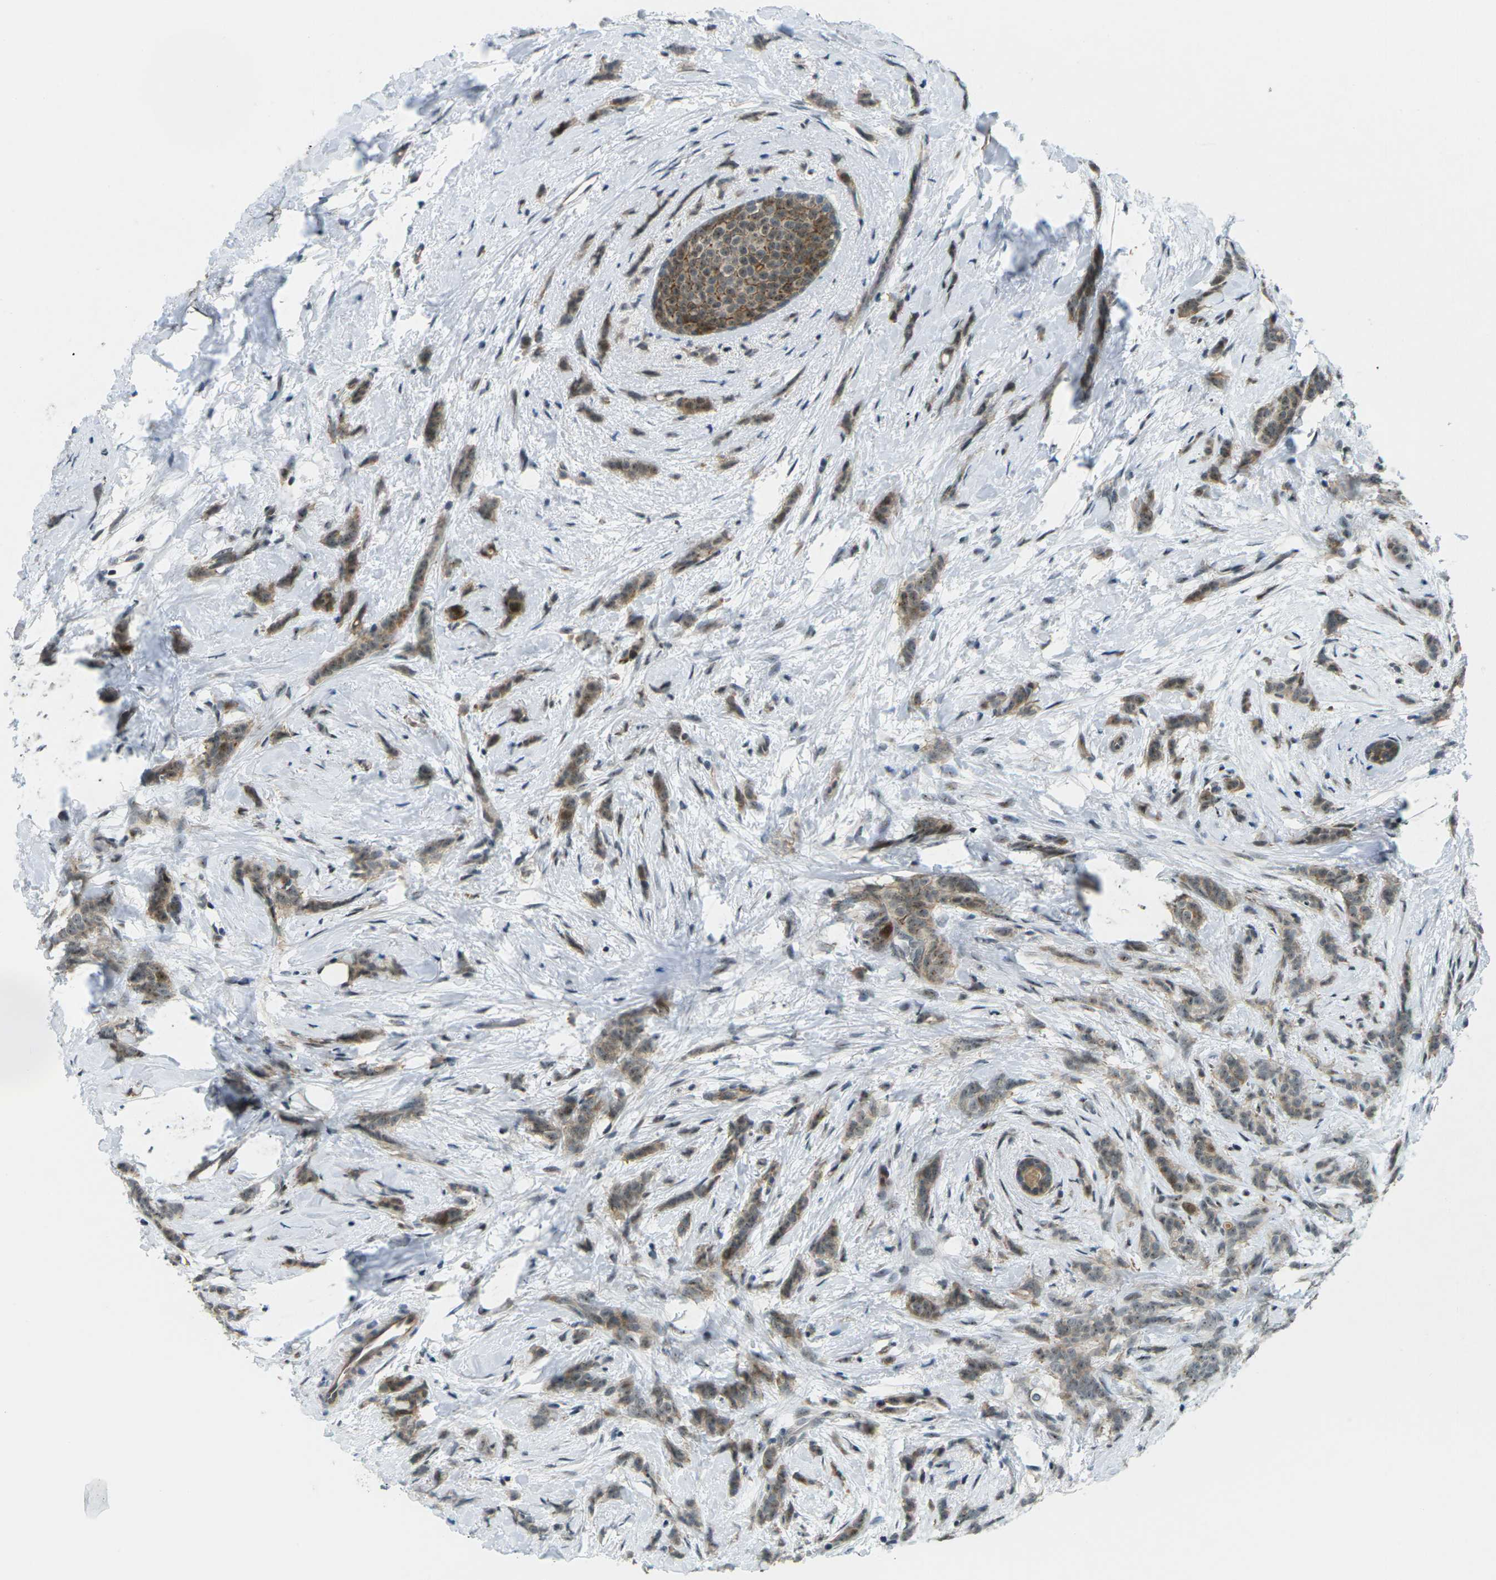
{"staining": {"intensity": "moderate", "quantity": ">75%", "location": "cytoplasmic/membranous,nuclear"}, "tissue": "breast cancer", "cell_type": "Tumor cells", "image_type": "cancer", "snomed": [{"axis": "morphology", "description": "Lobular carcinoma, in situ"}, {"axis": "morphology", "description": "Lobular carcinoma"}, {"axis": "topography", "description": "Breast"}], "caption": "Protein expression analysis of human breast cancer reveals moderate cytoplasmic/membranous and nuclear staining in about >75% of tumor cells.", "gene": "UBE2S", "patient": {"sex": "female", "age": 41}}